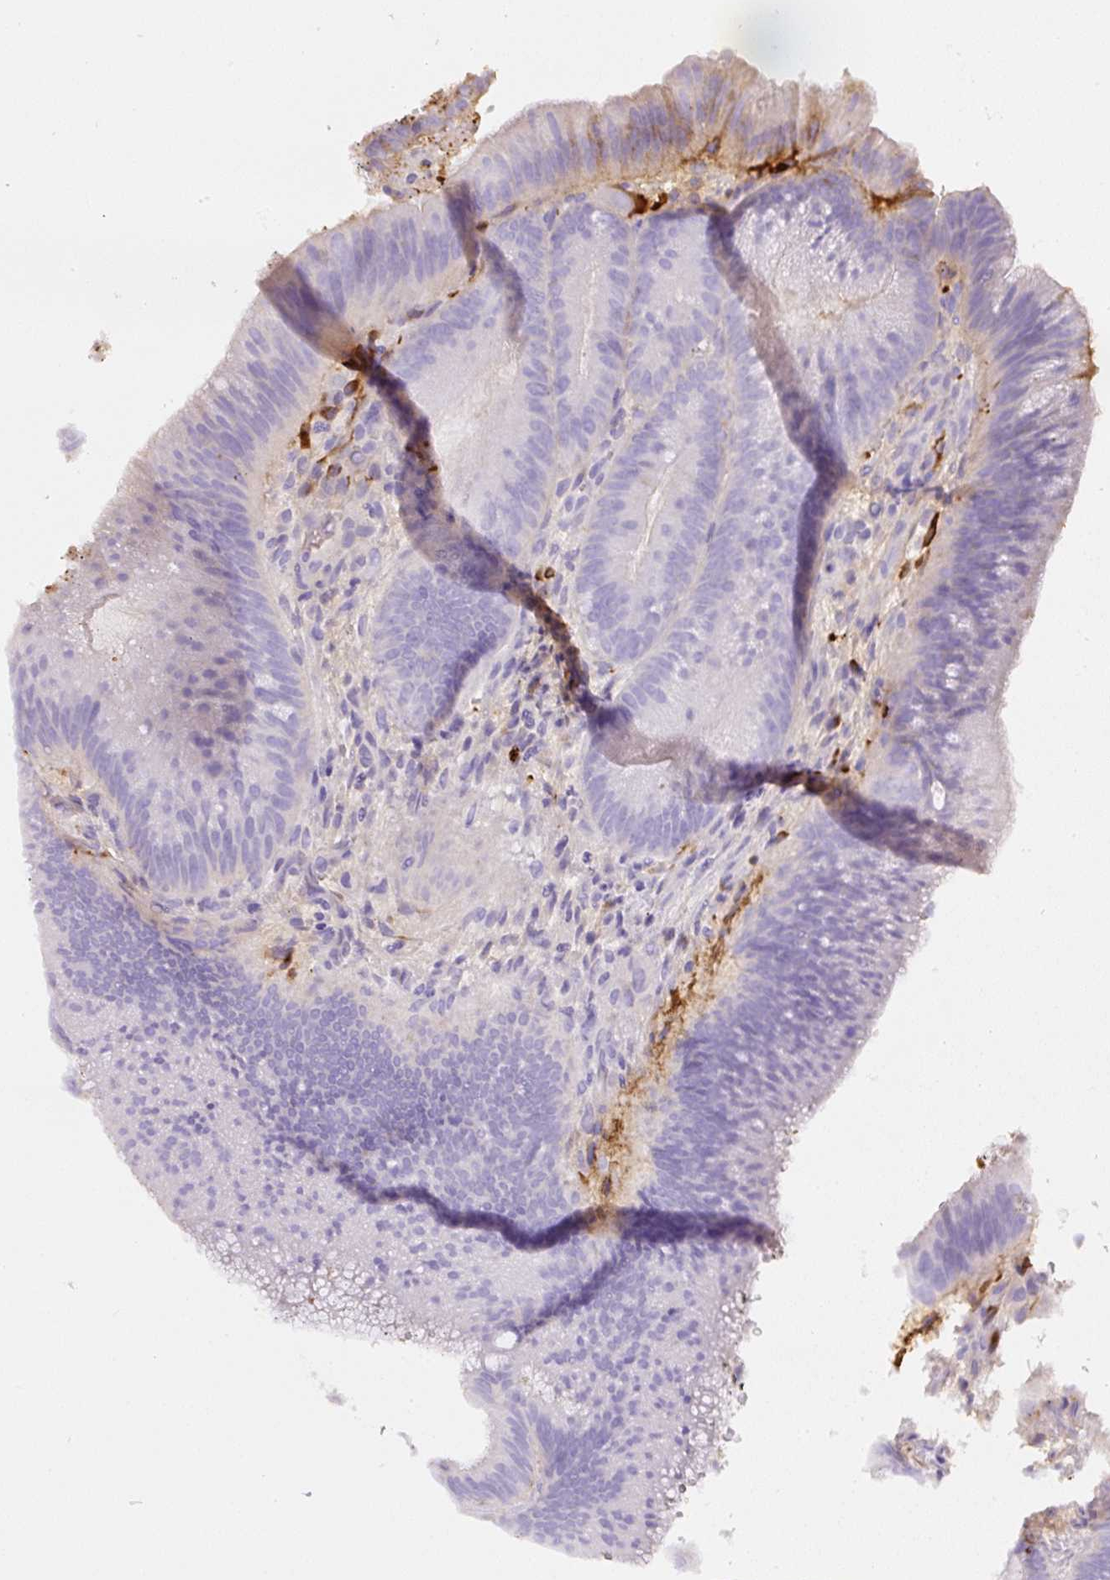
{"staining": {"intensity": "negative", "quantity": "none", "location": "none"}, "tissue": "colorectal cancer", "cell_type": "Tumor cells", "image_type": "cancer", "snomed": [{"axis": "morphology", "description": "Adenocarcinoma, NOS"}, {"axis": "topography", "description": "Colon"}], "caption": "Image shows no significant protein expression in tumor cells of adenocarcinoma (colorectal).", "gene": "APCS", "patient": {"sex": "female", "age": 43}}